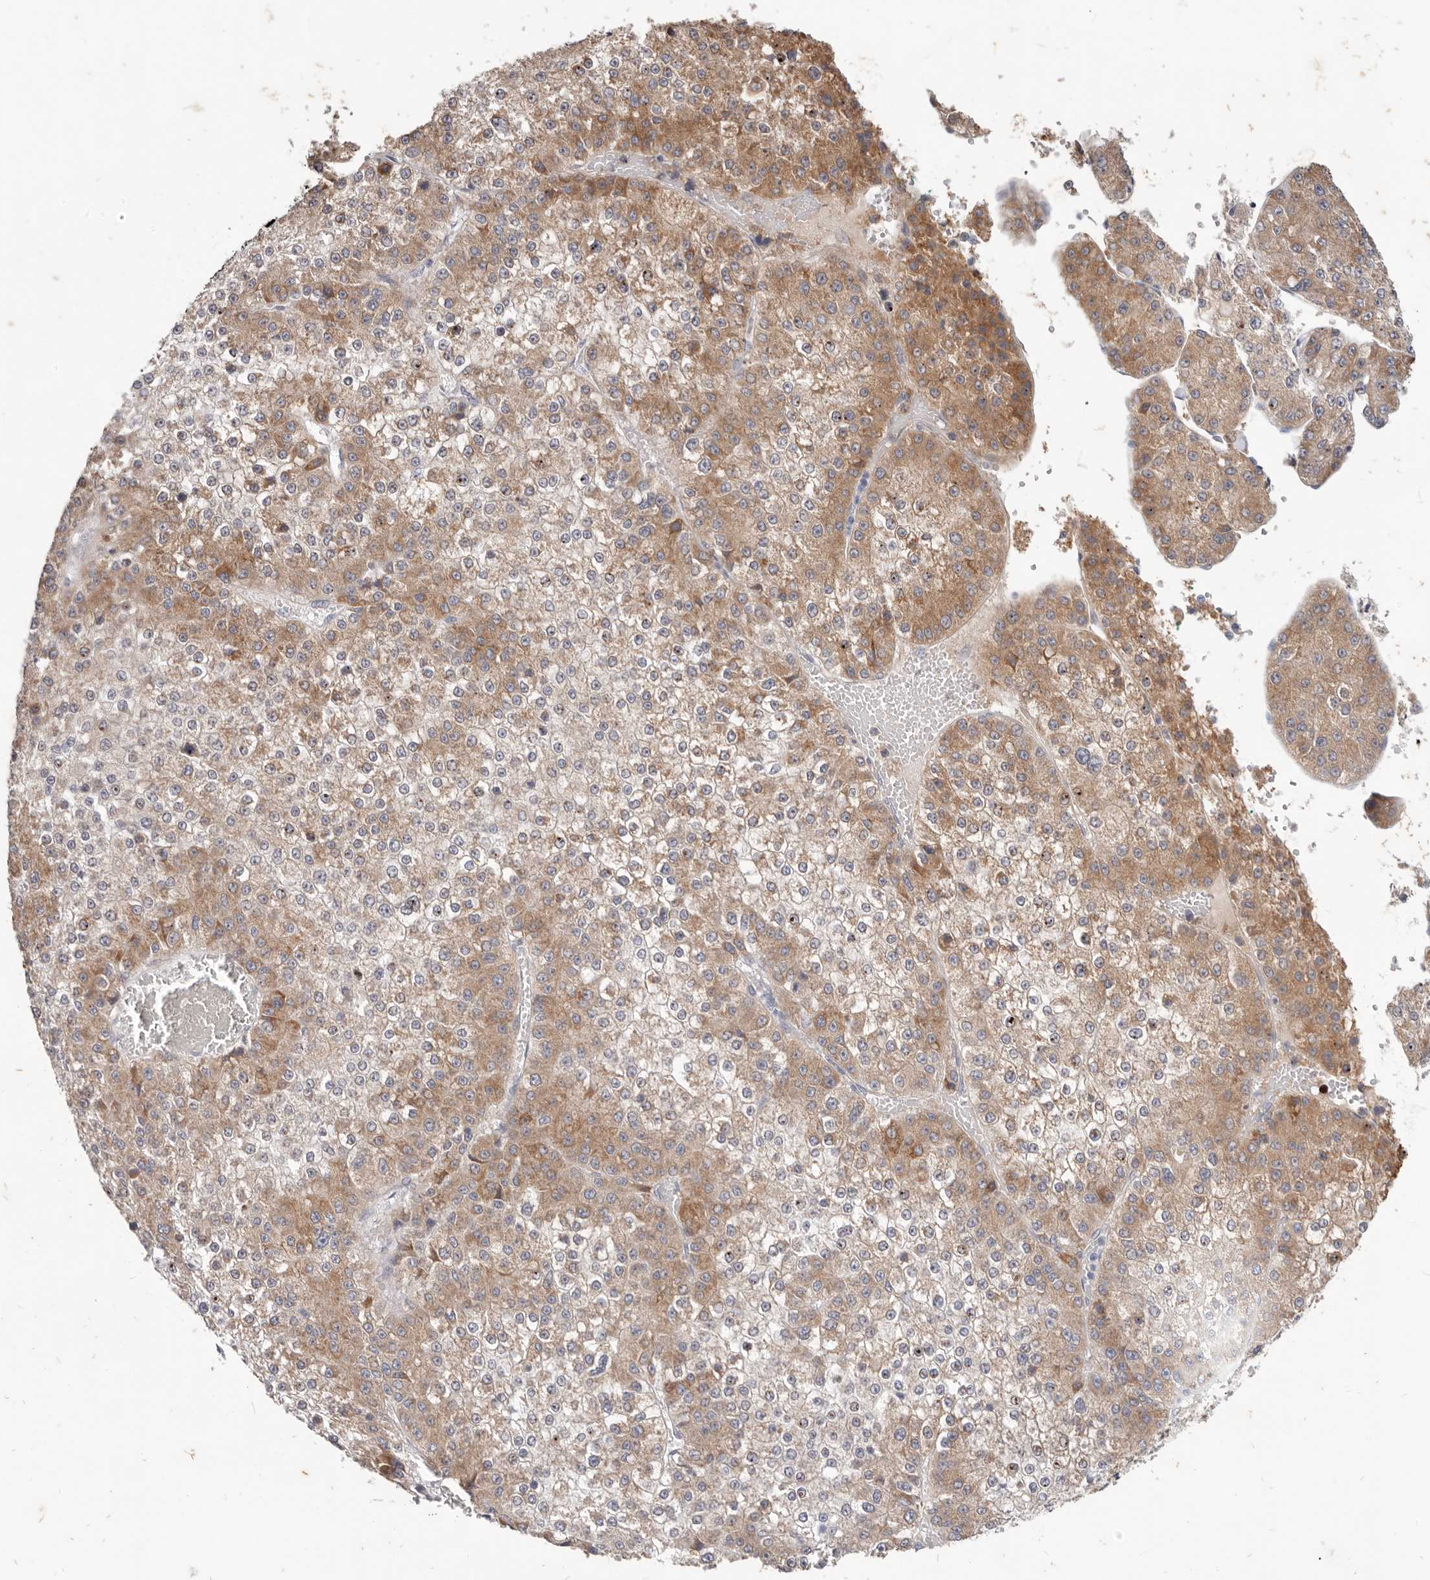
{"staining": {"intensity": "moderate", "quantity": ">75%", "location": "cytoplasmic/membranous"}, "tissue": "liver cancer", "cell_type": "Tumor cells", "image_type": "cancer", "snomed": [{"axis": "morphology", "description": "Carcinoma, Hepatocellular, NOS"}, {"axis": "topography", "description": "Liver"}], "caption": "An immunohistochemistry (IHC) micrograph of neoplastic tissue is shown. Protein staining in brown highlights moderate cytoplasmic/membranous positivity in liver hepatocellular carcinoma within tumor cells. Nuclei are stained in blue.", "gene": "WDR77", "patient": {"sex": "female", "age": 73}}